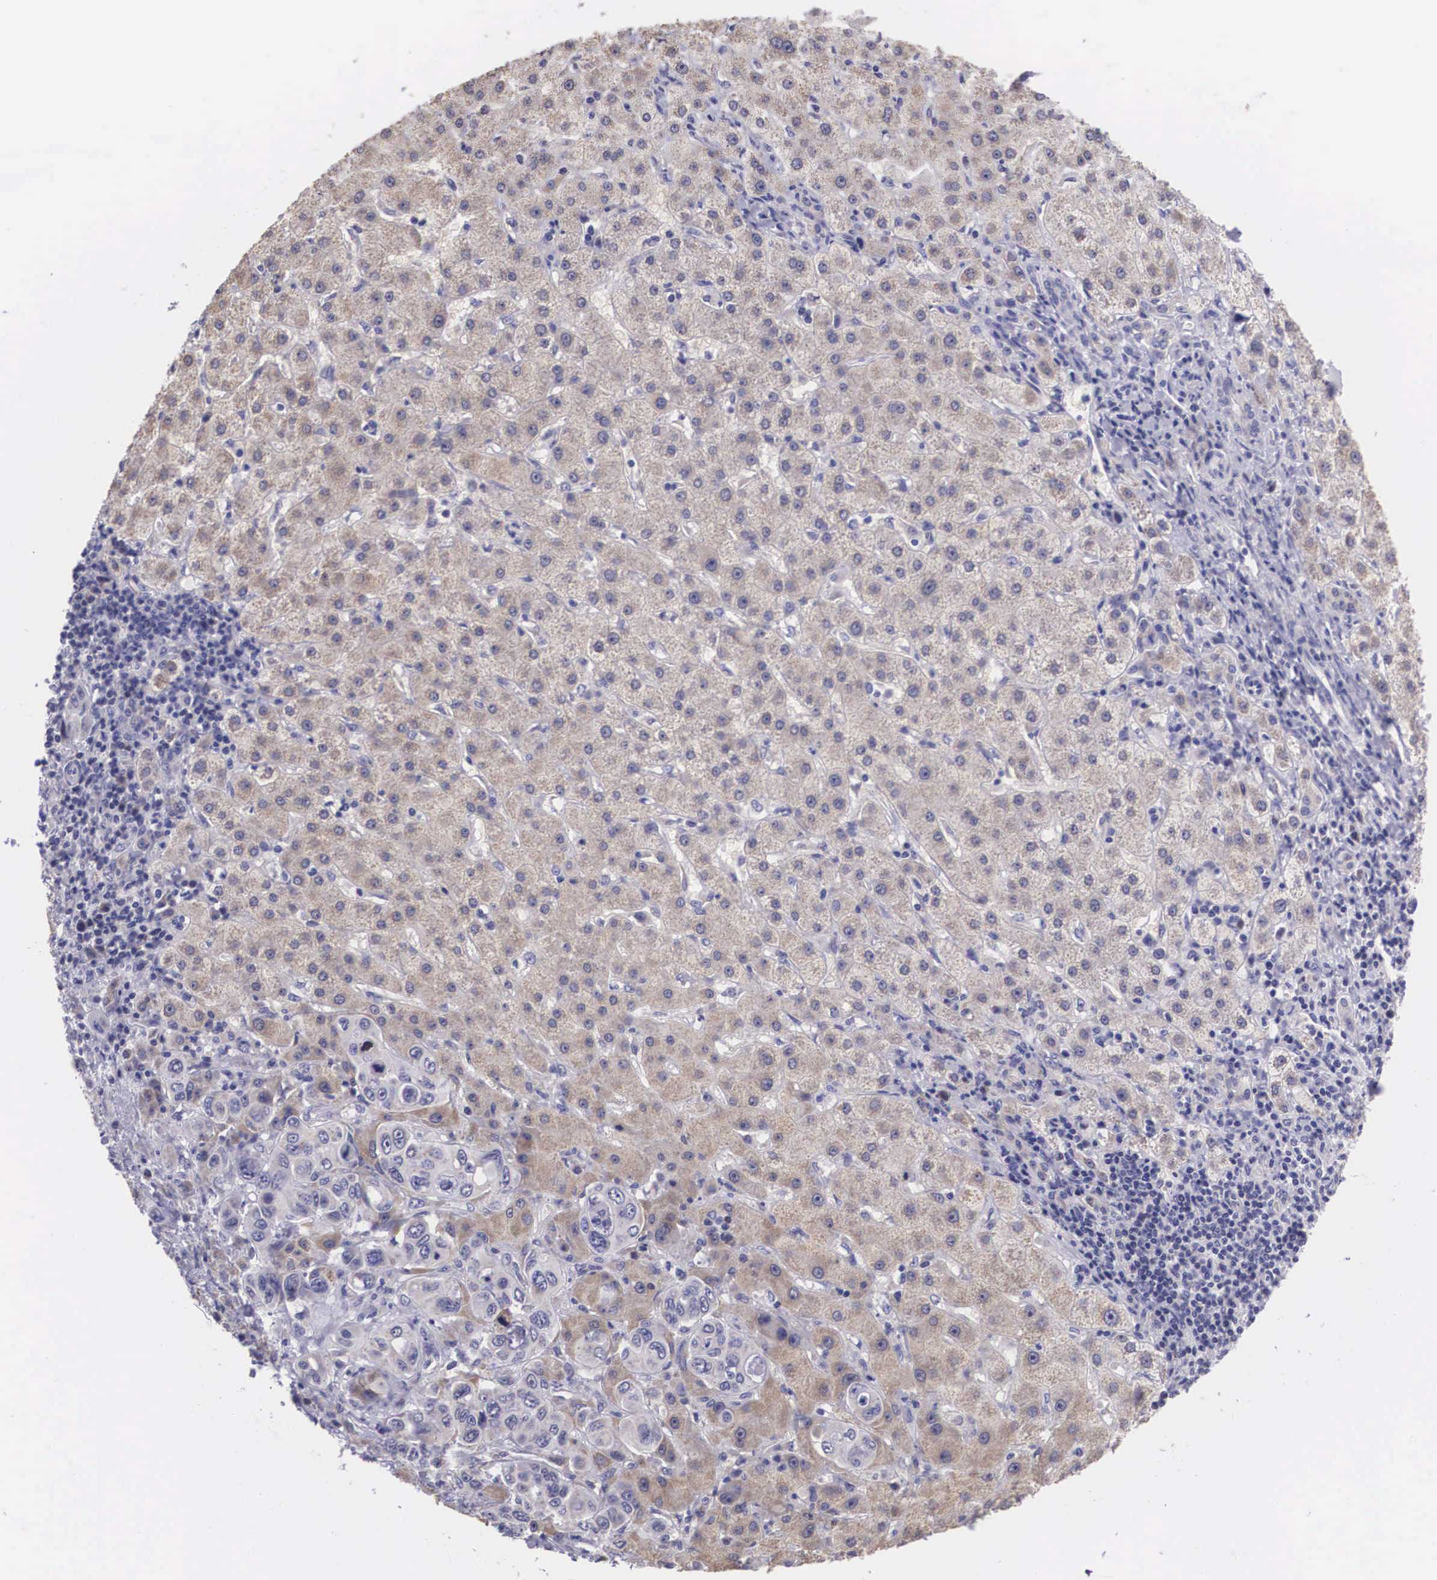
{"staining": {"intensity": "negative", "quantity": "none", "location": "none"}, "tissue": "liver cancer", "cell_type": "Tumor cells", "image_type": "cancer", "snomed": [{"axis": "morphology", "description": "Cholangiocarcinoma"}, {"axis": "topography", "description": "Liver"}], "caption": "An immunohistochemistry (IHC) image of liver cholangiocarcinoma is shown. There is no staining in tumor cells of liver cholangiocarcinoma.", "gene": "ARG2", "patient": {"sex": "female", "age": 79}}